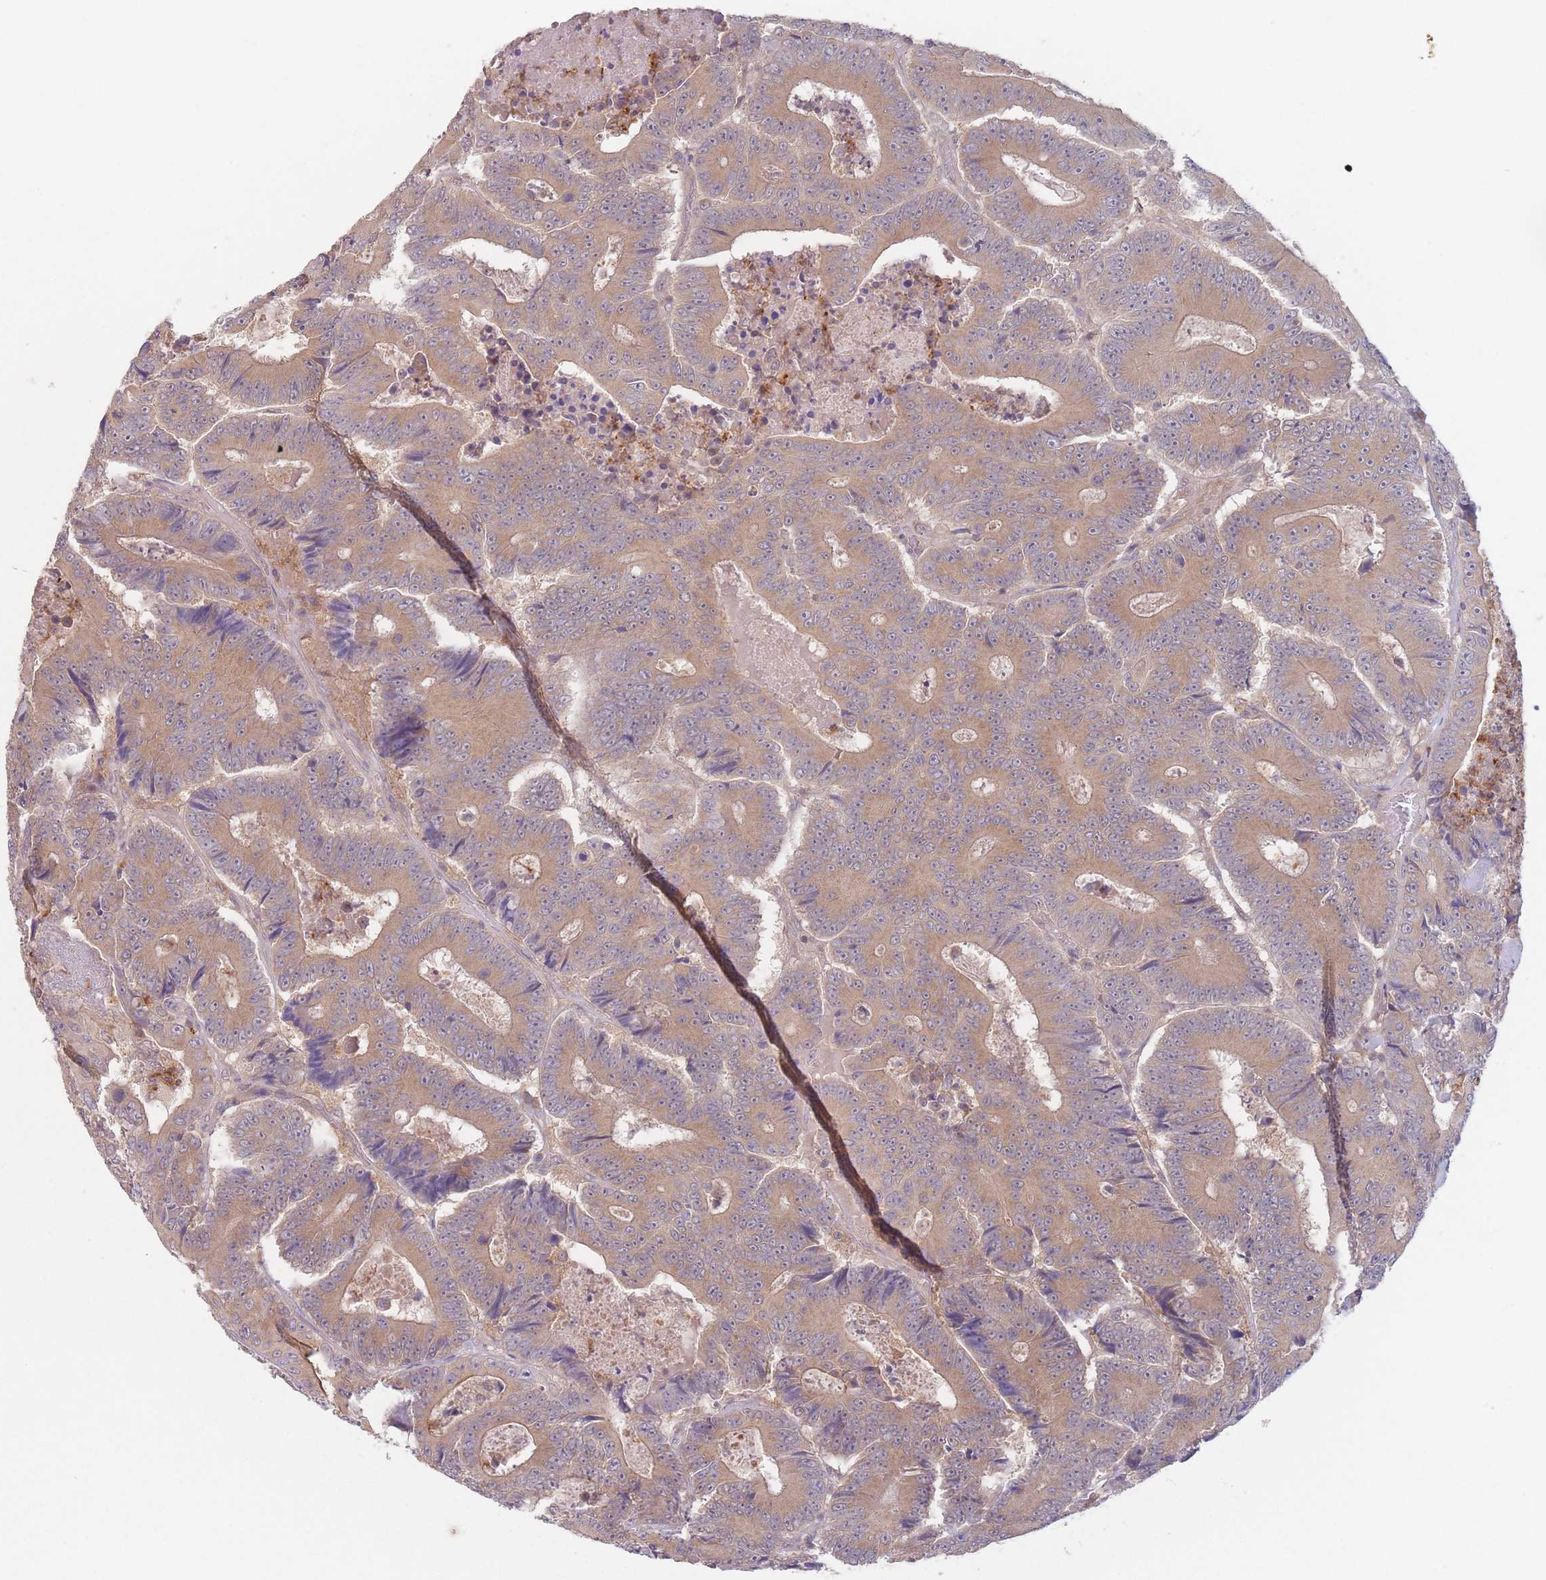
{"staining": {"intensity": "moderate", "quantity": ">75%", "location": "cytoplasmic/membranous"}, "tissue": "colorectal cancer", "cell_type": "Tumor cells", "image_type": "cancer", "snomed": [{"axis": "morphology", "description": "Adenocarcinoma, NOS"}, {"axis": "topography", "description": "Colon"}], "caption": "A brown stain highlights moderate cytoplasmic/membranous positivity of a protein in human colorectal cancer (adenocarcinoma) tumor cells.", "gene": "PPM1A", "patient": {"sex": "male", "age": 83}}